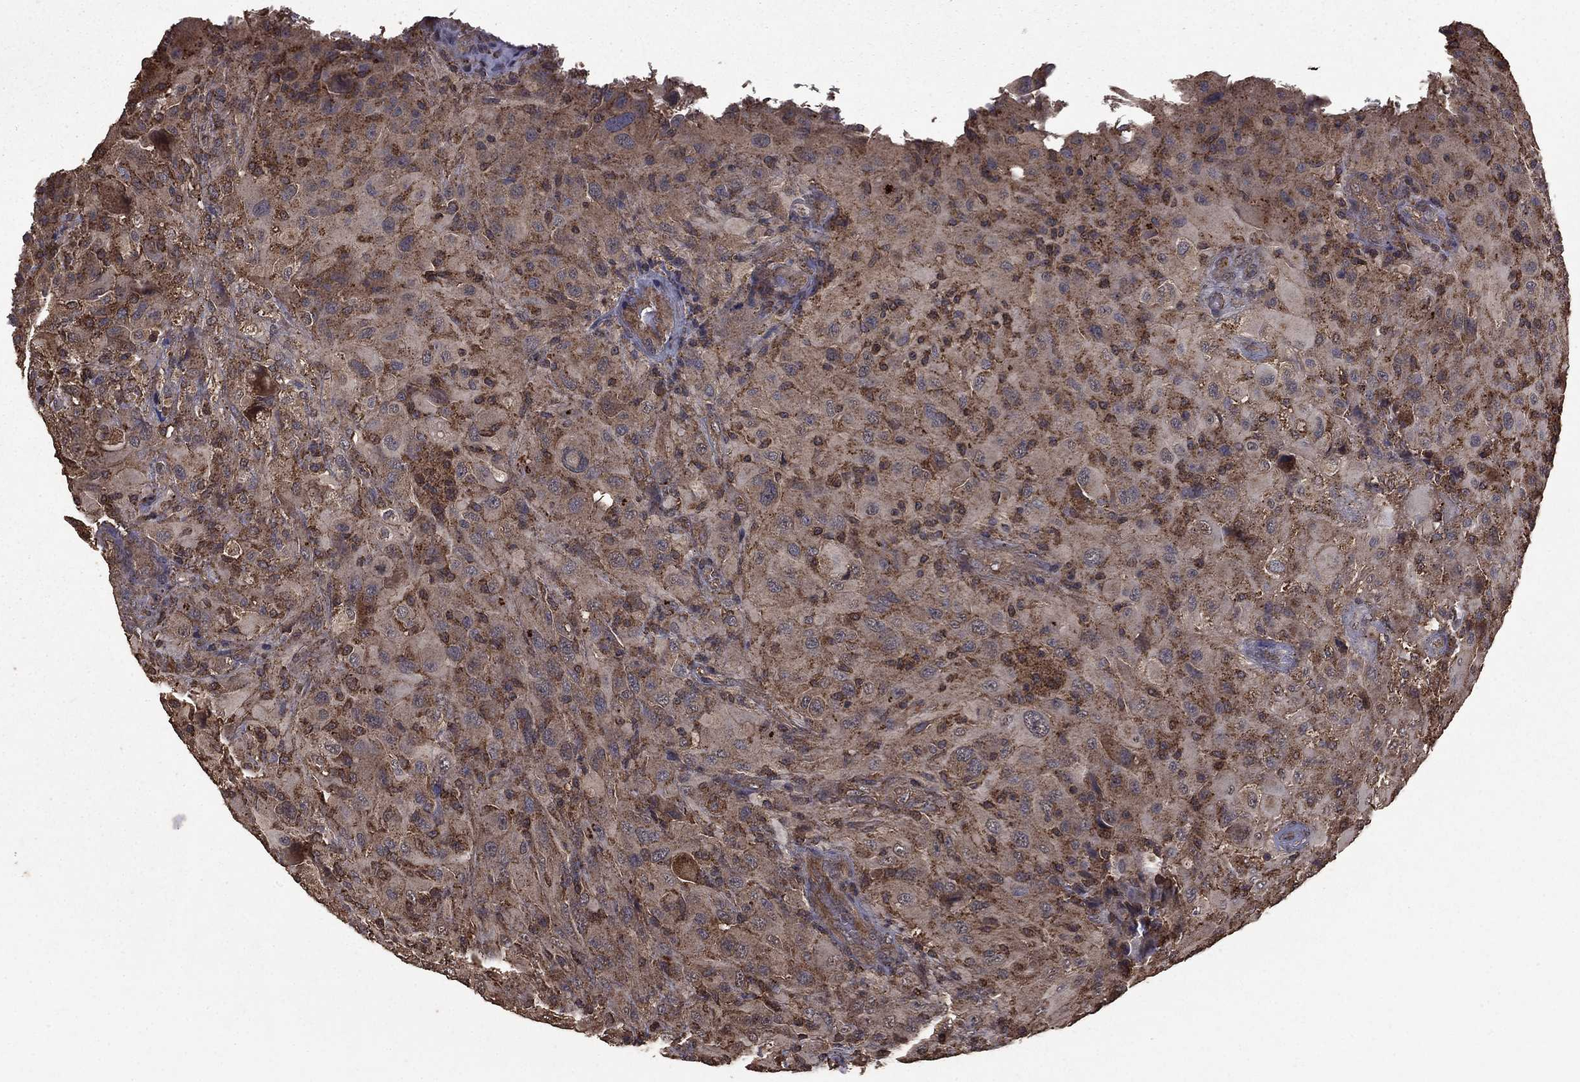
{"staining": {"intensity": "moderate", "quantity": "25%-75%", "location": "cytoplasmic/membranous"}, "tissue": "glioma", "cell_type": "Tumor cells", "image_type": "cancer", "snomed": [{"axis": "morphology", "description": "Glioma, malignant, High grade"}, {"axis": "topography", "description": "Cerebral cortex"}], "caption": "An immunohistochemistry (IHC) photomicrograph of neoplastic tissue is shown. Protein staining in brown labels moderate cytoplasmic/membranous positivity in high-grade glioma (malignant) within tumor cells.", "gene": "BIRC6", "patient": {"sex": "male", "age": 35}}